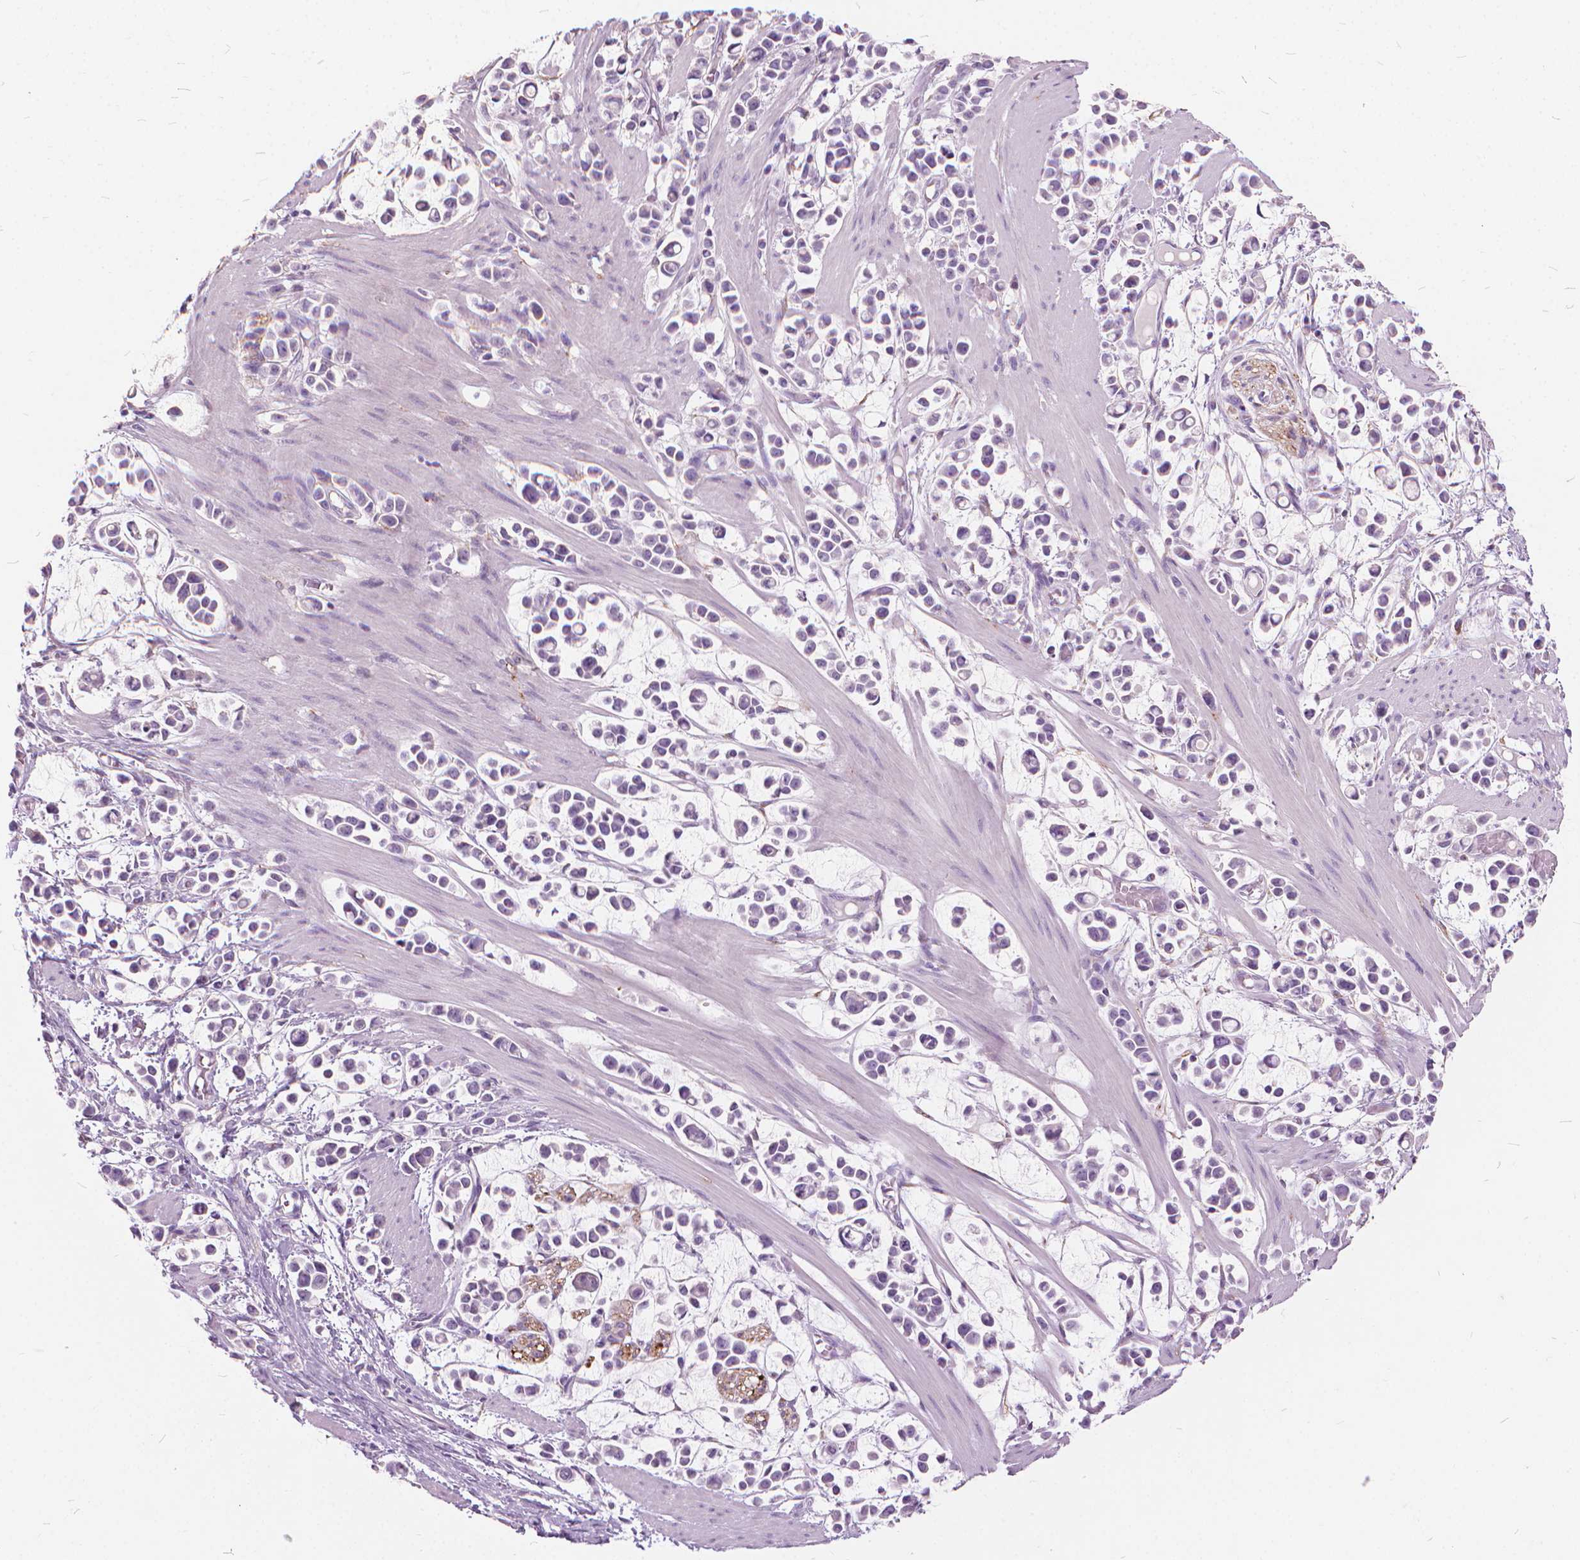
{"staining": {"intensity": "negative", "quantity": "none", "location": "none"}, "tissue": "stomach cancer", "cell_type": "Tumor cells", "image_type": "cancer", "snomed": [{"axis": "morphology", "description": "Adenocarcinoma, NOS"}, {"axis": "topography", "description": "Stomach"}], "caption": "This is an IHC micrograph of human stomach adenocarcinoma. There is no staining in tumor cells.", "gene": "DNM1", "patient": {"sex": "male", "age": 82}}